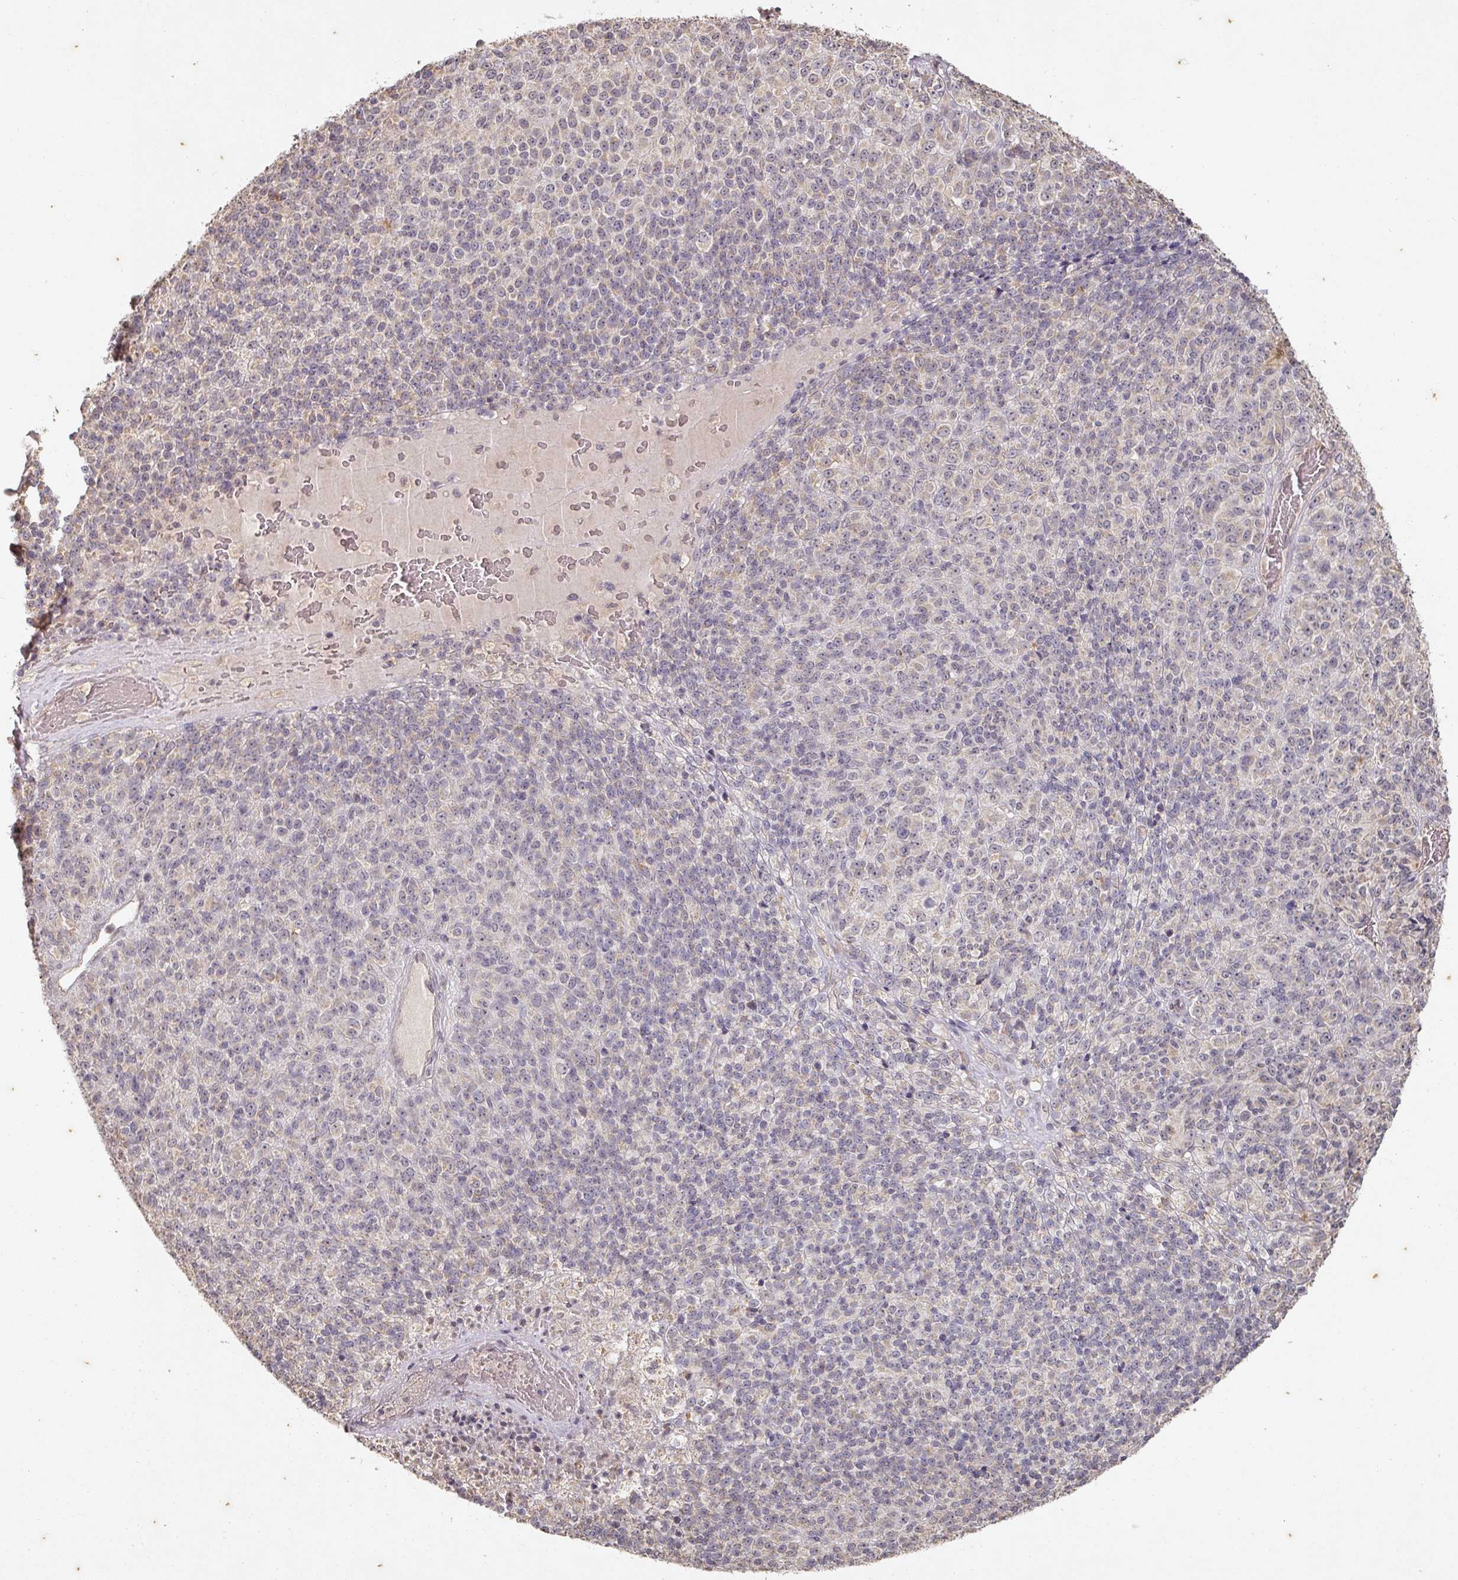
{"staining": {"intensity": "negative", "quantity": "none", "location": "none"}, "tissue": "melanoma", "cell_type": "Tumor cells", "image_type": "cancer", "snomed": [{"axis": "morphology", "description": "Malignant melanoma, Metastatic site"}, {"axis": "topography", "description": "Brain"}], "caption": "Melanoma was stained to show a protein in brown. There is no significant expression in tumor cells. (DAB immunohistochemistry (IHC), high magnification).", "gene": "CAPN5", "patient": {"sex": "female", "age": 56}}